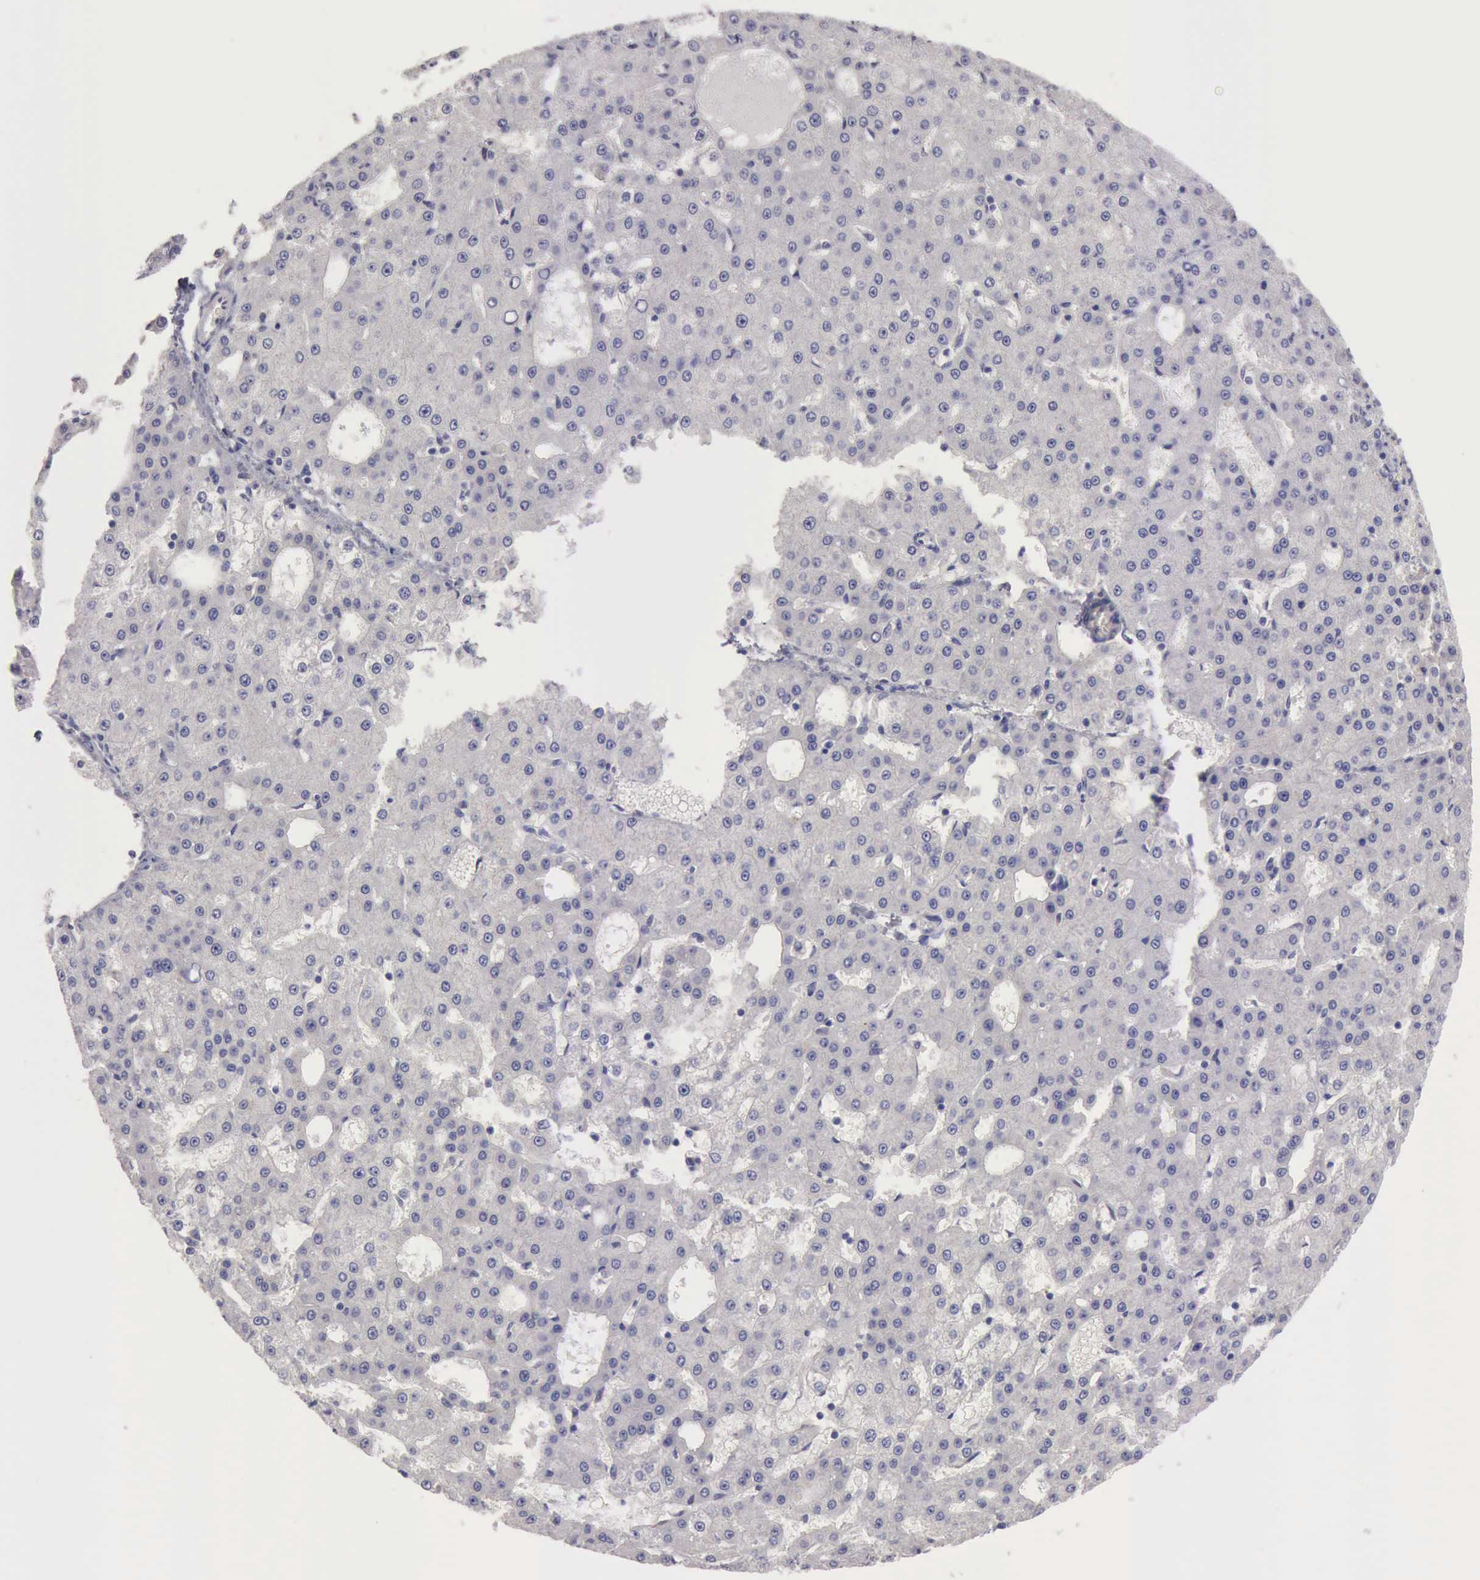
{"staining": {"intensity": "negative", "quantity": "none", "location": "none"}, "tissue": "liver cancer", "cell_type": "Tumor cells", "image_type": "cancer", "snomed": [{"axis": "morphology", "description": "Carcinoma, Hepatocellular, NOS"}, {"axis": "topography", "description": "Liver"}], "caption": "High magnification brightfield microscopy of liver cancer stained with DAB (3,3'-diaminobenzidine) (brown) and counterstained with hematoxylin (blue): tumor cells show no significant positivity. (Immunohistochemistry, brightfield microscopy, high magnification).", "gene": "APP", "patient": {"sex": "male", "age": 47}}